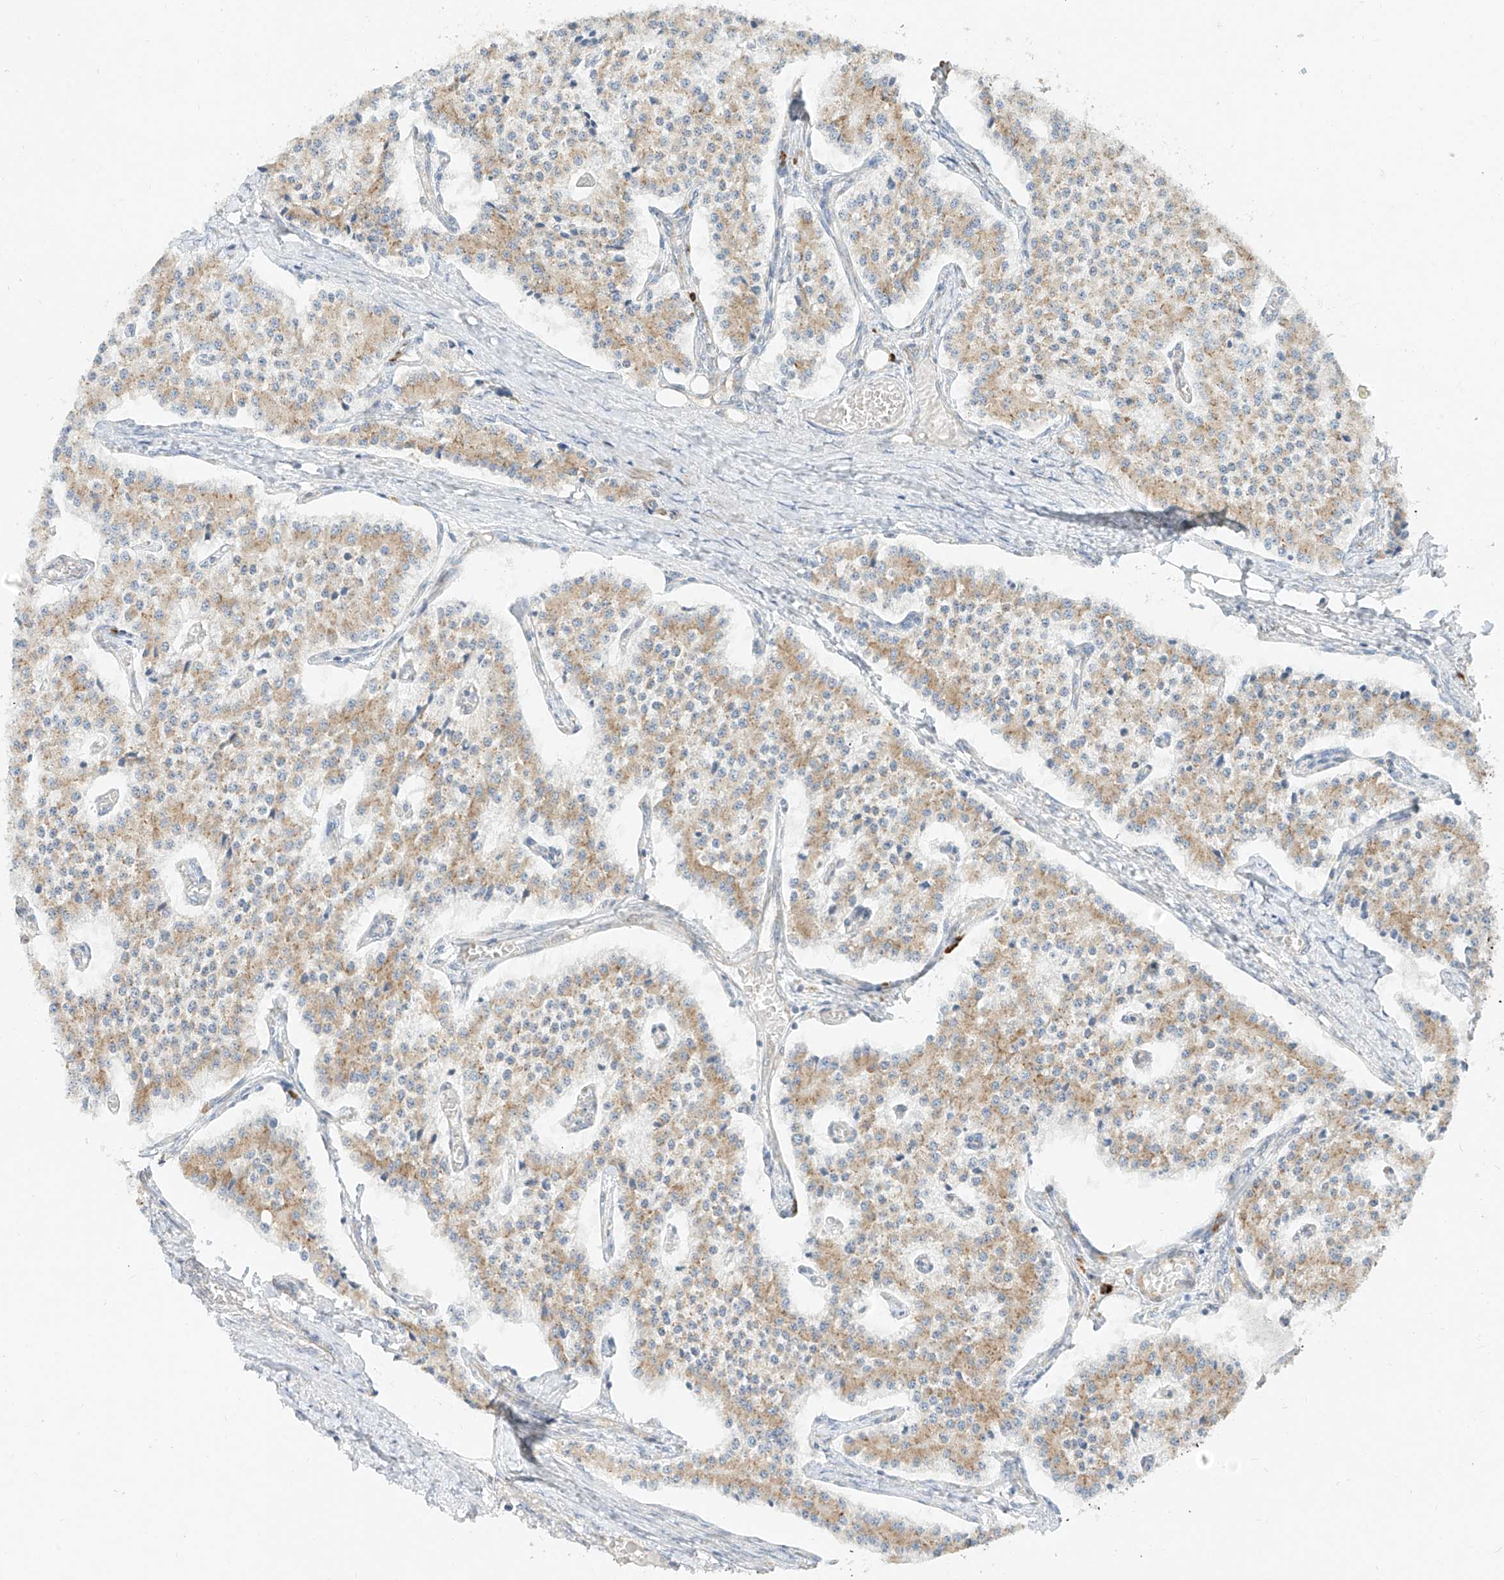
{"staining": {"intensity": "moderate", "quantity": "<25%", "location": "cytoplasmic/membranous"}, "tissue": "carcinoid", "cell_type": "Tumor cells", "image_type": "cancer", "snomed": [{"axis": "morphology", "description": "Carcinoid, malignant, NOS"}, {"axis": "topography", "description": "Colon"}], "caption": "Immunohistochemical staining of carcinoid demonstrates moderate cytoplasmic/membranous protein staining in approximately <25% of tumor cells.", "gene": "STT3A", "patient": {"sex": "female", "age": 52}}